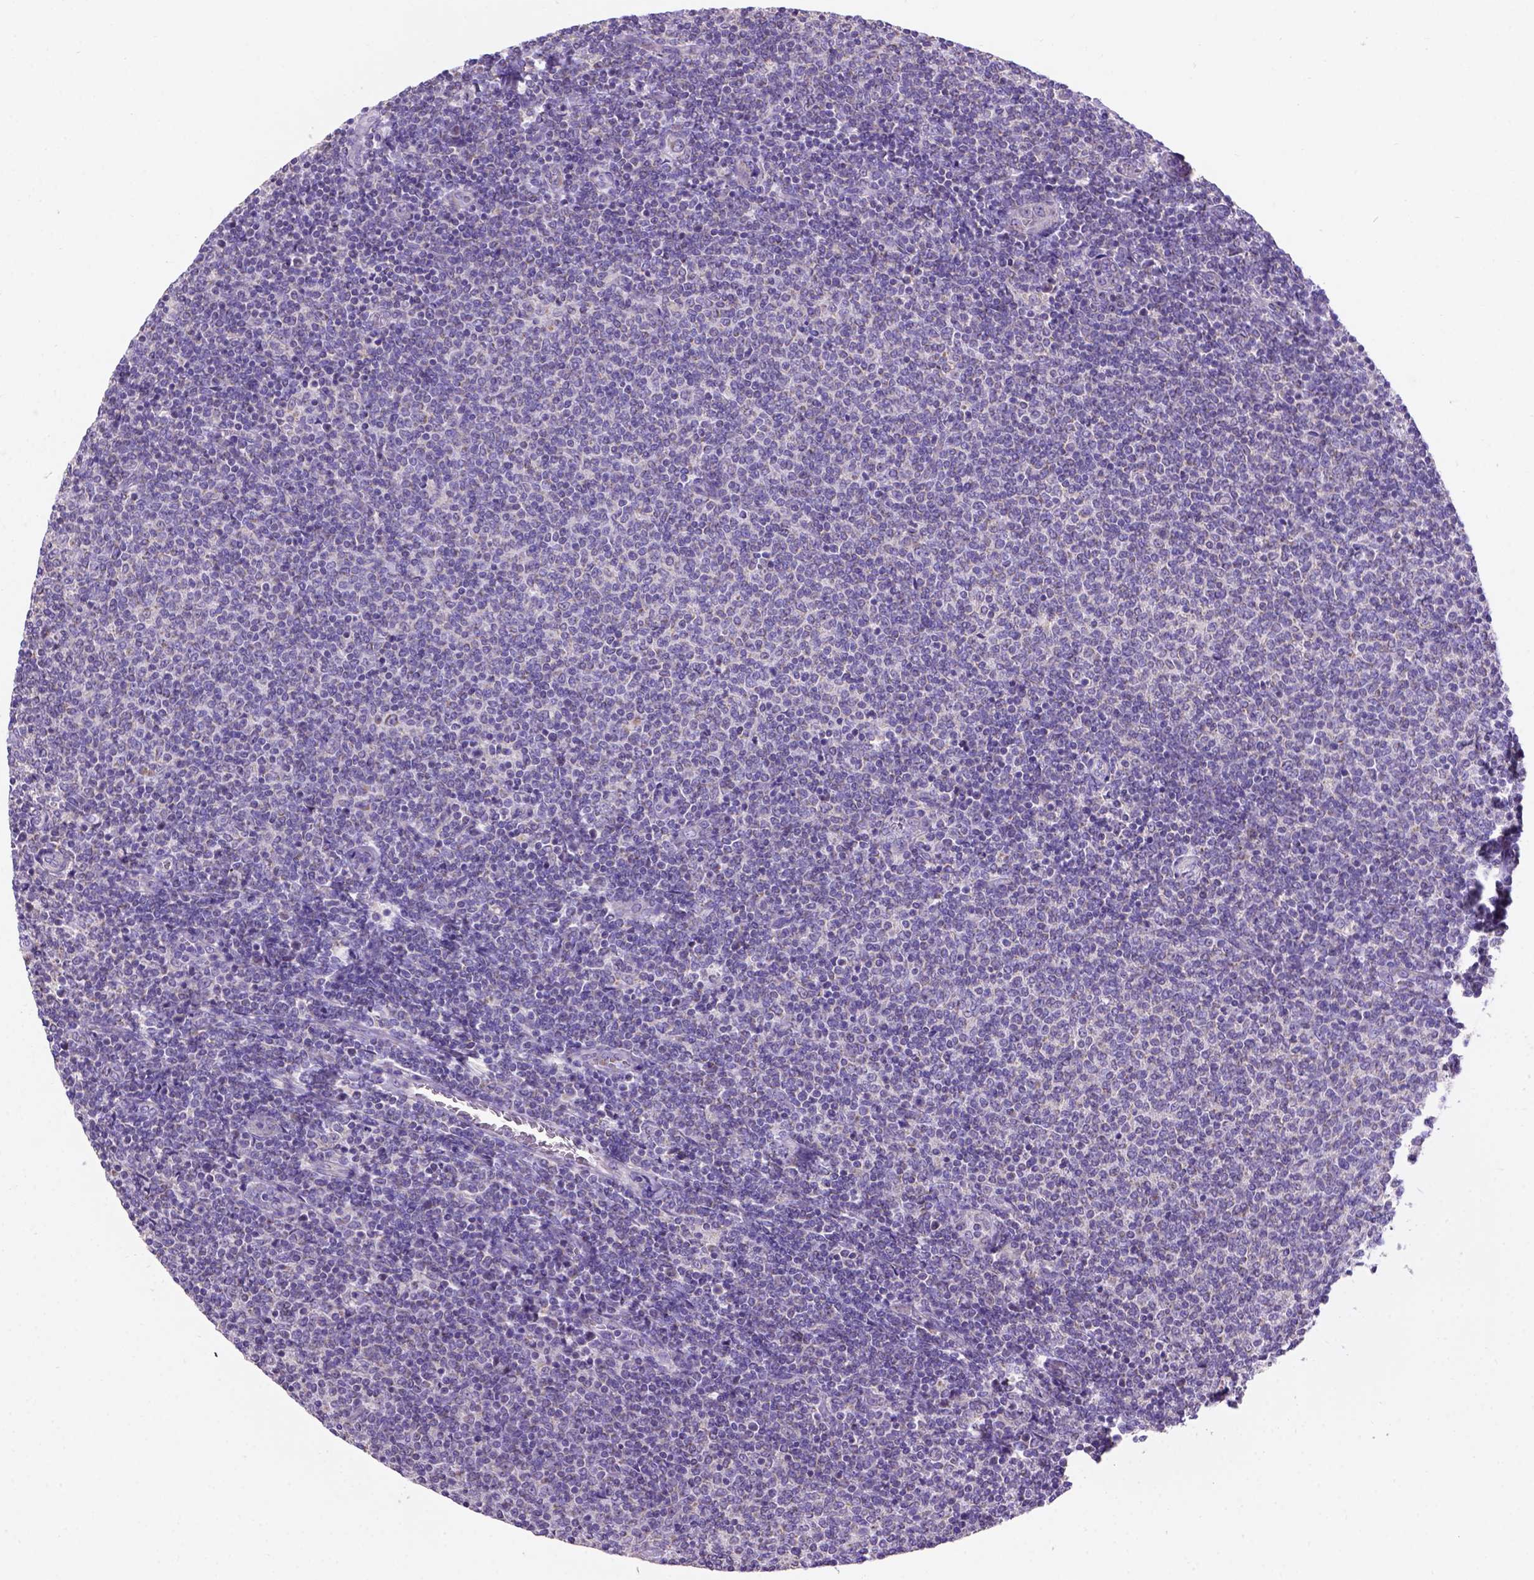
{"staining": {"intensity": "negative", "quantity": "none", "location": "none"}, "tissue": "lymphoma", "cell_type": "Tumor cells", "image_type": "cancer", "snomed": [{"axis": "morphology", "description": "Malignant lymphoma, non-Hodgkin's type, Low grade"}, {"axis": "topography", "description": "Lymph node"}], "caption": "Human lymphoma stained for a protein using IHC exhibits no positivity in tumor cells.", "gene": "L2HGDH", "patient": {"sex": "male", "age": 52}}